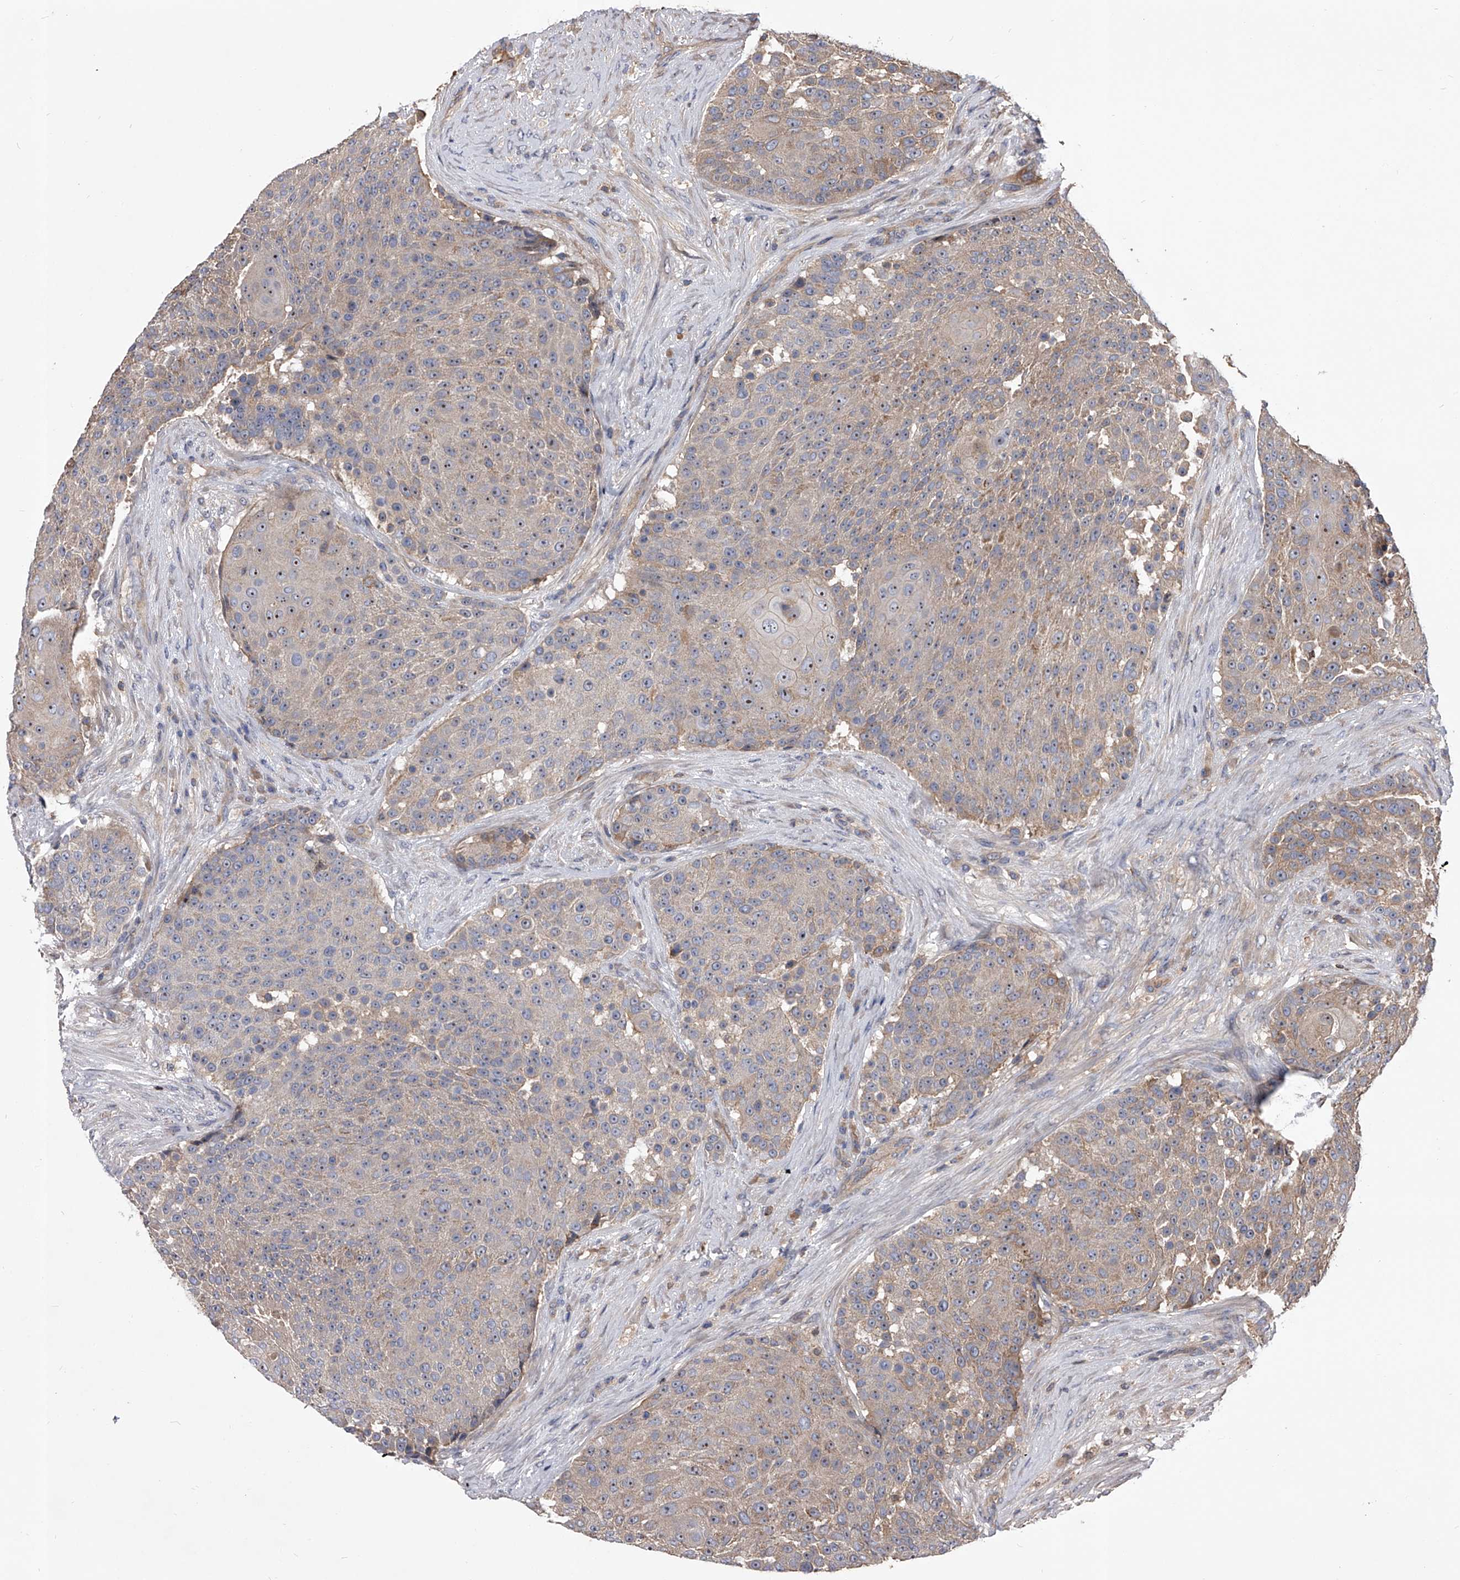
{"staining": {"intensity": "moderate", "quantity": ">75%", "location": "cytoplasmic/membranous,nuclear"}, "tissue": "urothelial cancer", "cell_type": "Tumor cells", "image_type": "cancer", "snomed": [{"axis": "morphology", "description": "Urothelial carcinoma, High grade"}, {"axis": "topography", "description": "Urinary bladder"}], "caption": "This histopathology image shows immunohistochemistry (IHC) staining of human urothelial cancer, with medium moderate cytoplasmic/membranous and nuclear expression in about >75% of tumor cells.", "gene": "CUL7", "patient": {"sex": "female", "age": 63}}